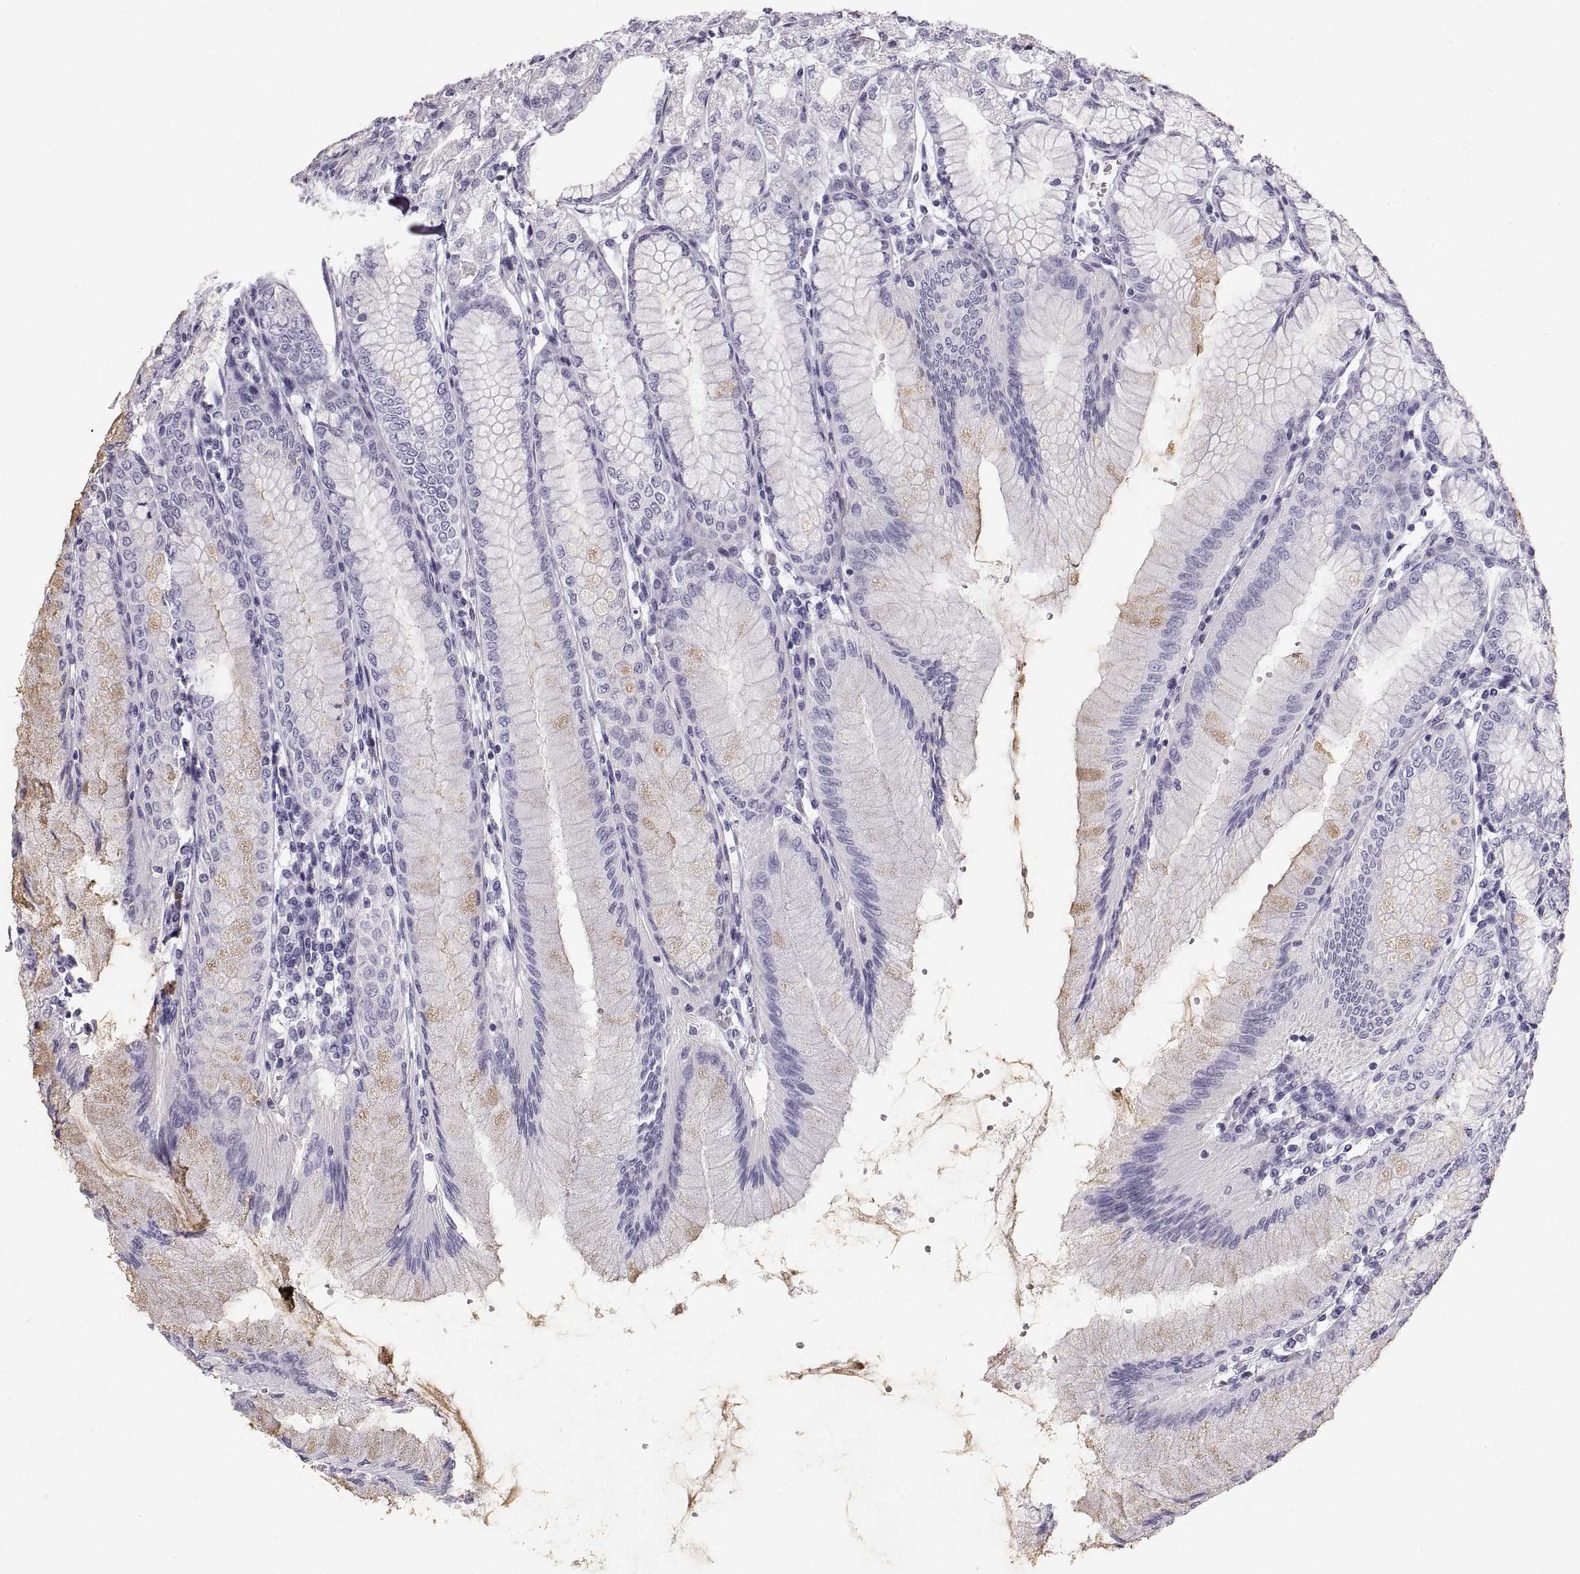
{"staining": {"intensity": "negative", "quantity": "none", "location": "none"}, "tissue": "stomach", "cell_type": "Glandular cells", "image_type": "normal", "snomed": [{"axis": "morphology", "description": "Normal tissue, NOS"}, {"axis": "topography", "description": "Skeletal muscle"}, {"axis": "topography", "description": "Stomach"}], "caption": "DAB immunohistochemical staining of normal stomach reveals no significant positivity in glandular cells. Brightfield microscopy of immunohistochemistry stained with DAB (3,3'-diaminobenzidine) (brown) and hematoxylin (blue), captured at high magnification.", "gene": "CRYAA", "patient": {"sex": "female", "age": 57}}